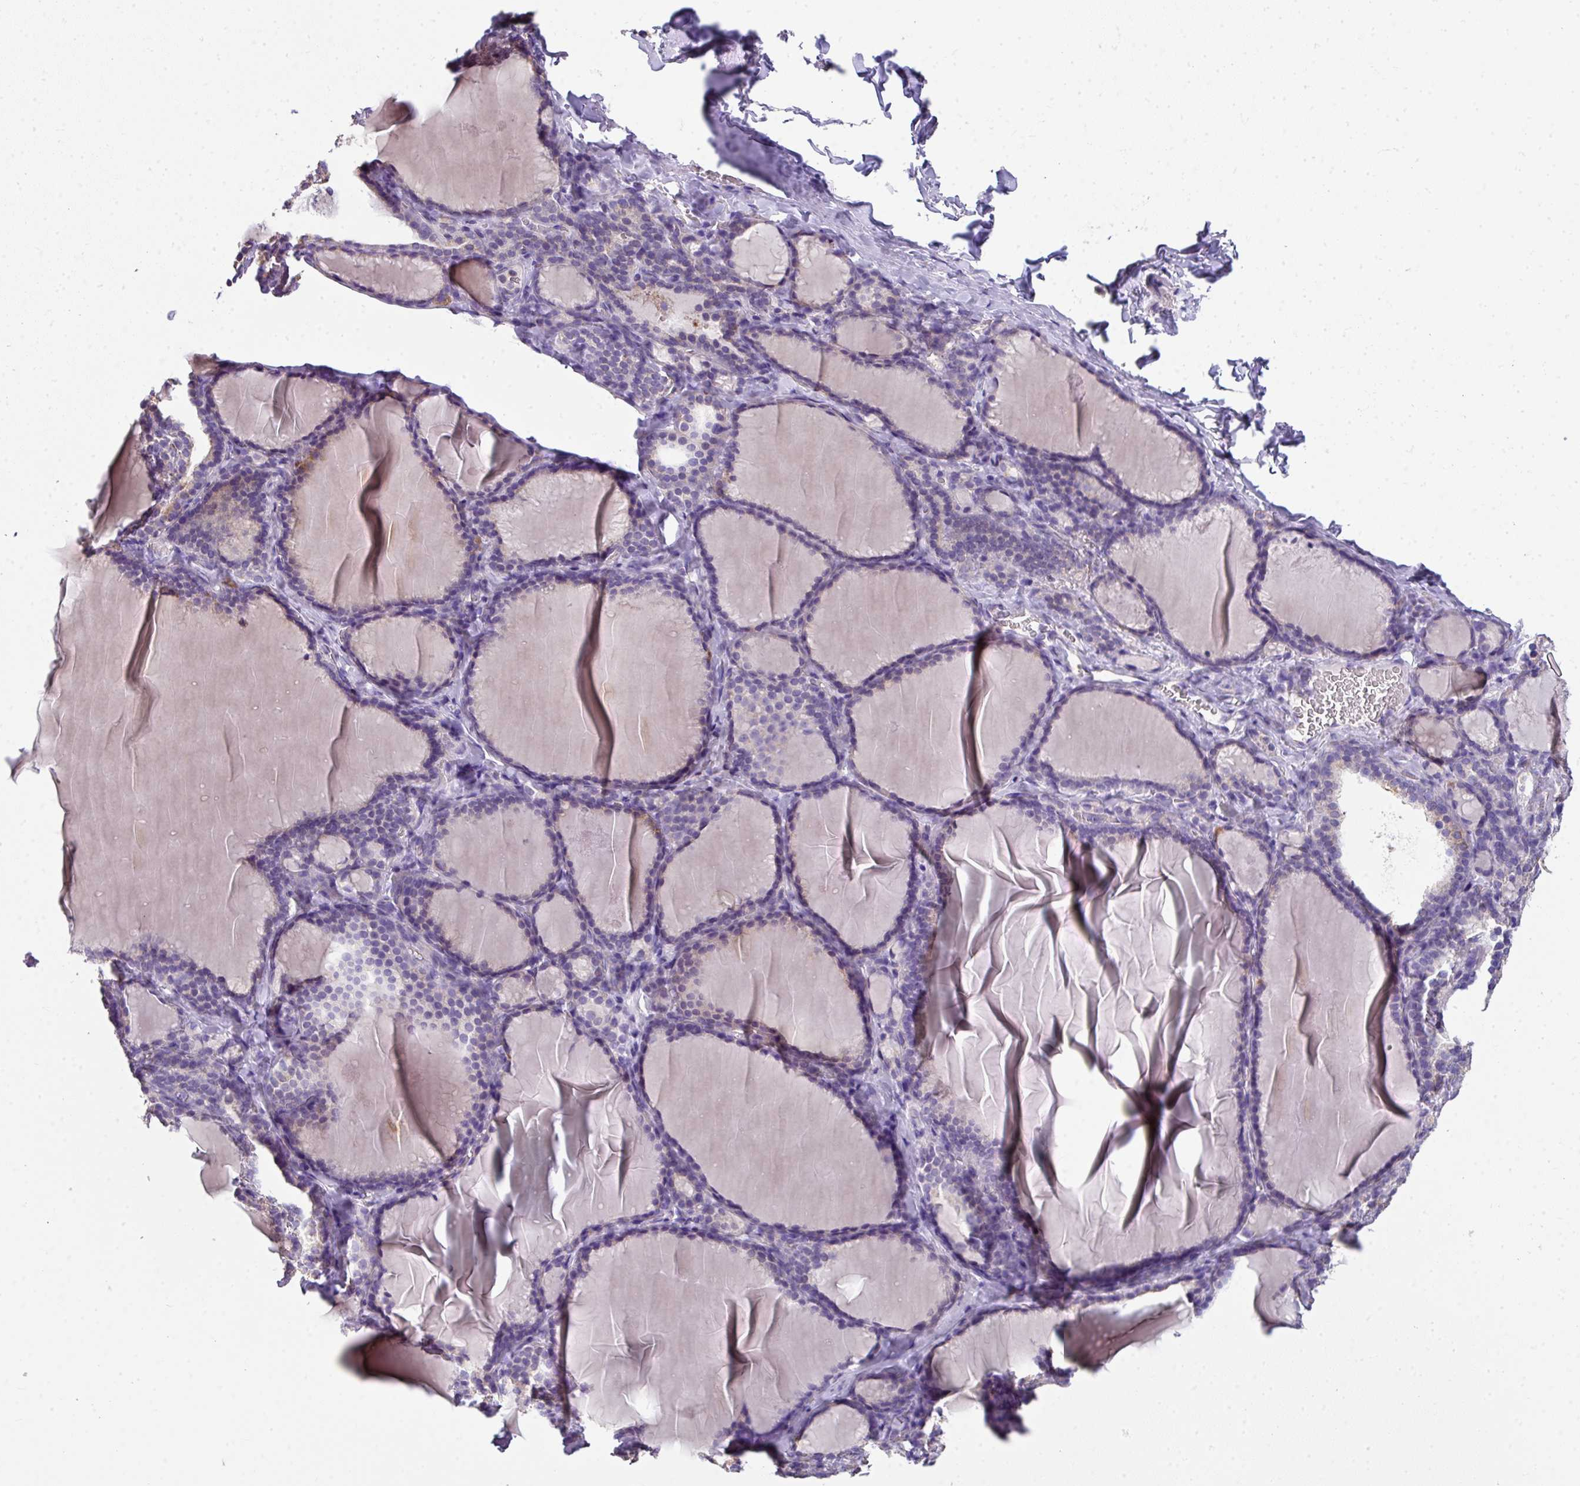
{"staining": {"intensity": "weak", "quantity": "25%-75%", "location": "cytoplasmic/membranous"}, "tissue": "thyroid gland", "cell_type": "Glandular cells", "image_type": "normal", "snomed": [{"axis": "morphology", "description": "Normal tissue, NOS"}, {"axis": "topography", "description": "Thyroid gland"}], "caption": "This is a histology image of IHC staining of benign thyroid gland, which shows weak positivity in the cytoplasmic/membranous of glandular cells.", "gene": "PALS2", "patient": {"sex": "female", "age": 31}}